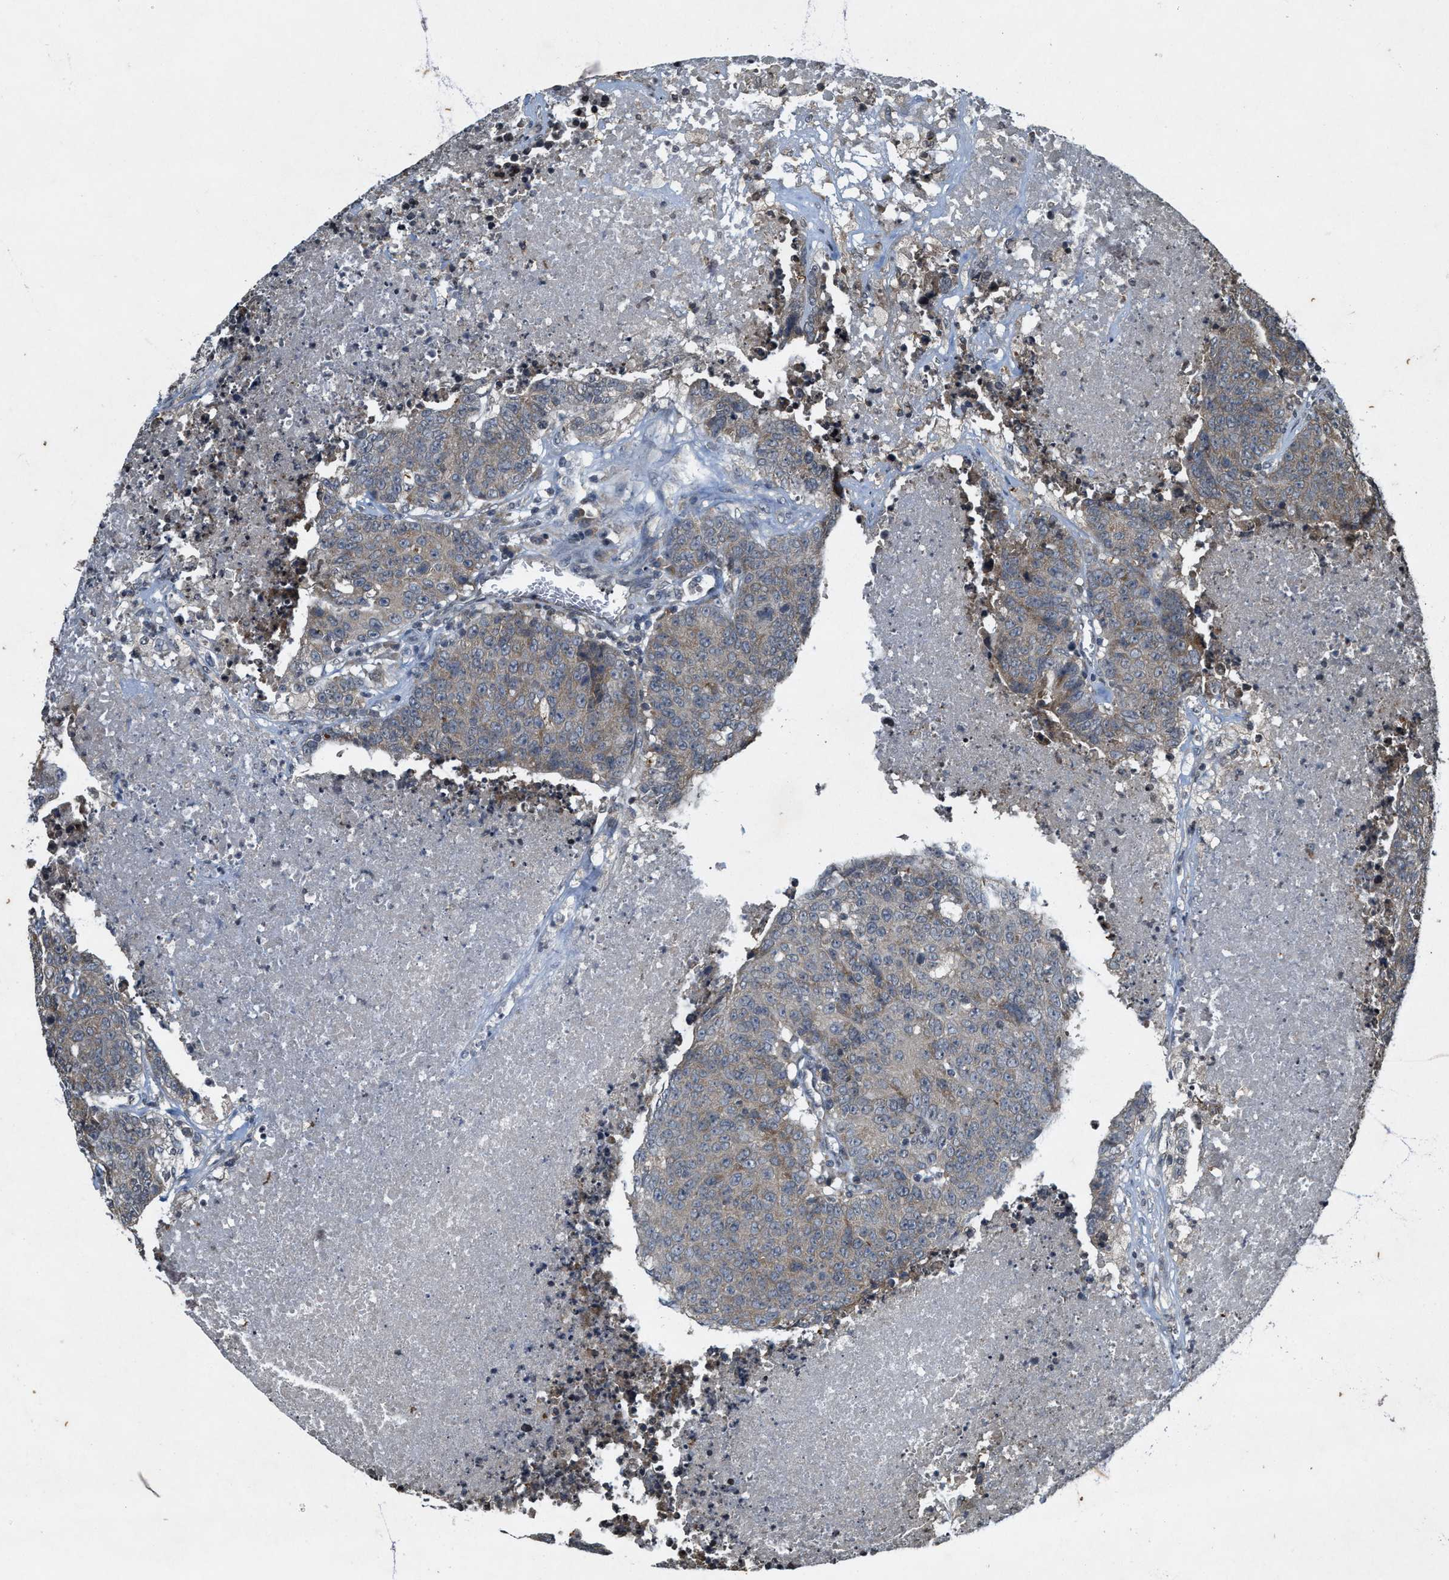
{"staining": {"intensity": "weak", "quantity": ">75%", "location": "cytoplasmic/membranous"}, "tissue": "colorectal cancer", "cell_type": "Tumor cells", "image_type": "cancer", "snomed": [{"axis": "morphology", "description": "Adenocarcinoma, NOS"}, {"axis": "topography", "description": "Colon"}], "caption": "IHC (DAB (3,3'-diaminobenzidine)) staining of colorectal adenocarcinoma reveals weak cytoplasmic/membranous protein positivity in approximately >75% of tumor cells.", "gene": "KIF21A", "patient": {"sex": "female", "age": 53}}